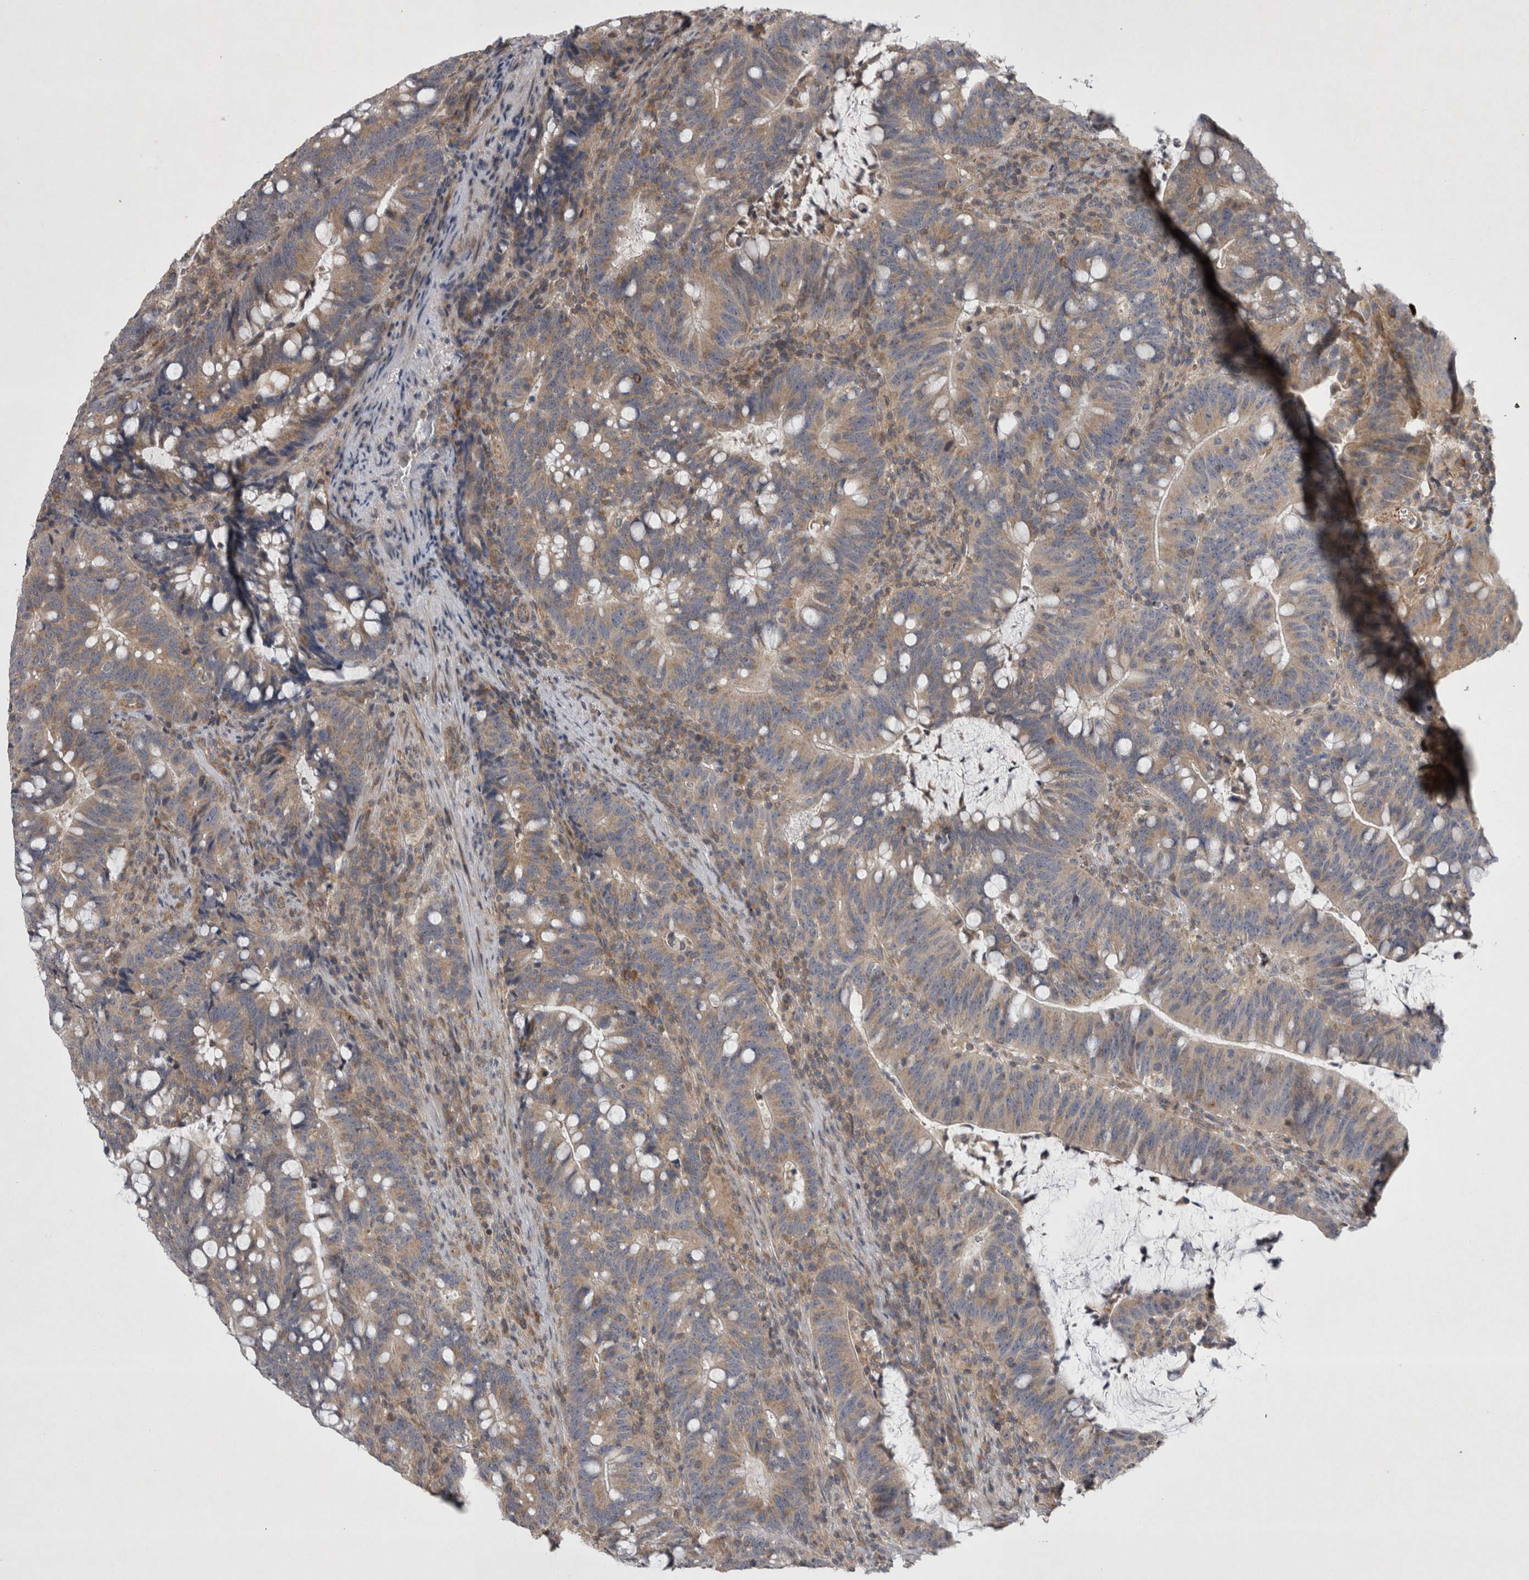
{"staining": {"intensity": "weak", "quantity": ">75%", "location": "cytoplasmic/membranous"}, "tissue": "colorectal cancer", "cell_type": "Tumor cells", "image_type": "cancer", "snomed": [{"axis": "morphology", "description": "Adenocarcinoma, NOS"}, {"axis": "topography", "description": "Colon"}], "caption": "This histopathology image demonstrates immunohistochemistry (IHC) staining of colorectal cancer, with low weak cytoplasmic/membranous positivity in about >75% of tumor cells.", "gene": "TSPOAP1", "patient": {"sex": "female", "age": 66}}